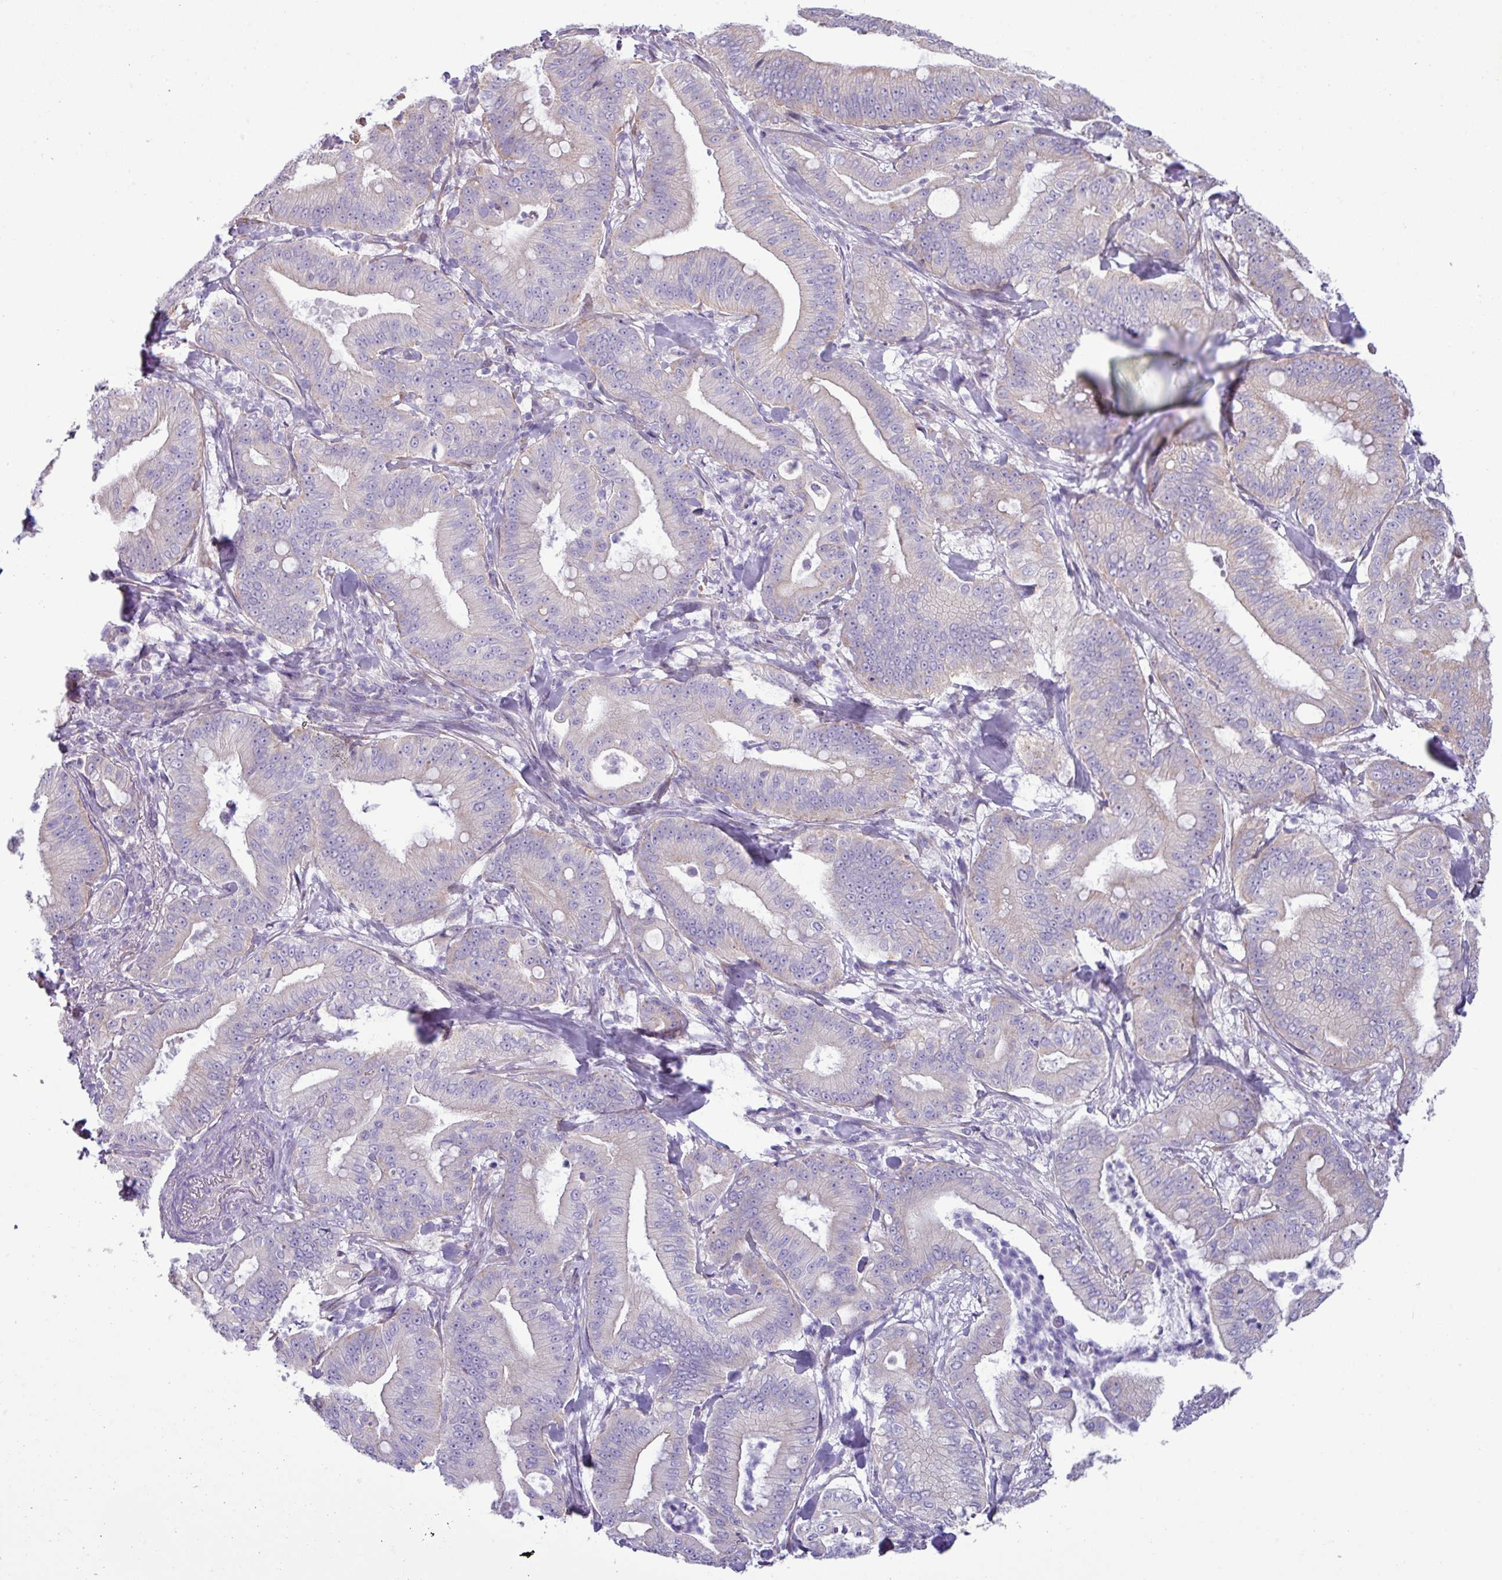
{"staining": {"intensity": "negative", "quantity": "none", "location": "none"}, "tissue": "pancreatic cancer", "cell_type": "Tumor cells", "image_type": "cancer", "snomed": [{"axis": "morphology", "description": "Adenocarcinoma, NOS"}, {"axis": "topography", "description": "Pancreas"}], "caption": "High power microscopy histopathology image of an immunohistochemistry histopathology image of adenocarcinoma (pancreatic), revealing no significant expression in tumor cells.", "gene": "IRGC", "patient": {"sex": "male", "age": 71}}